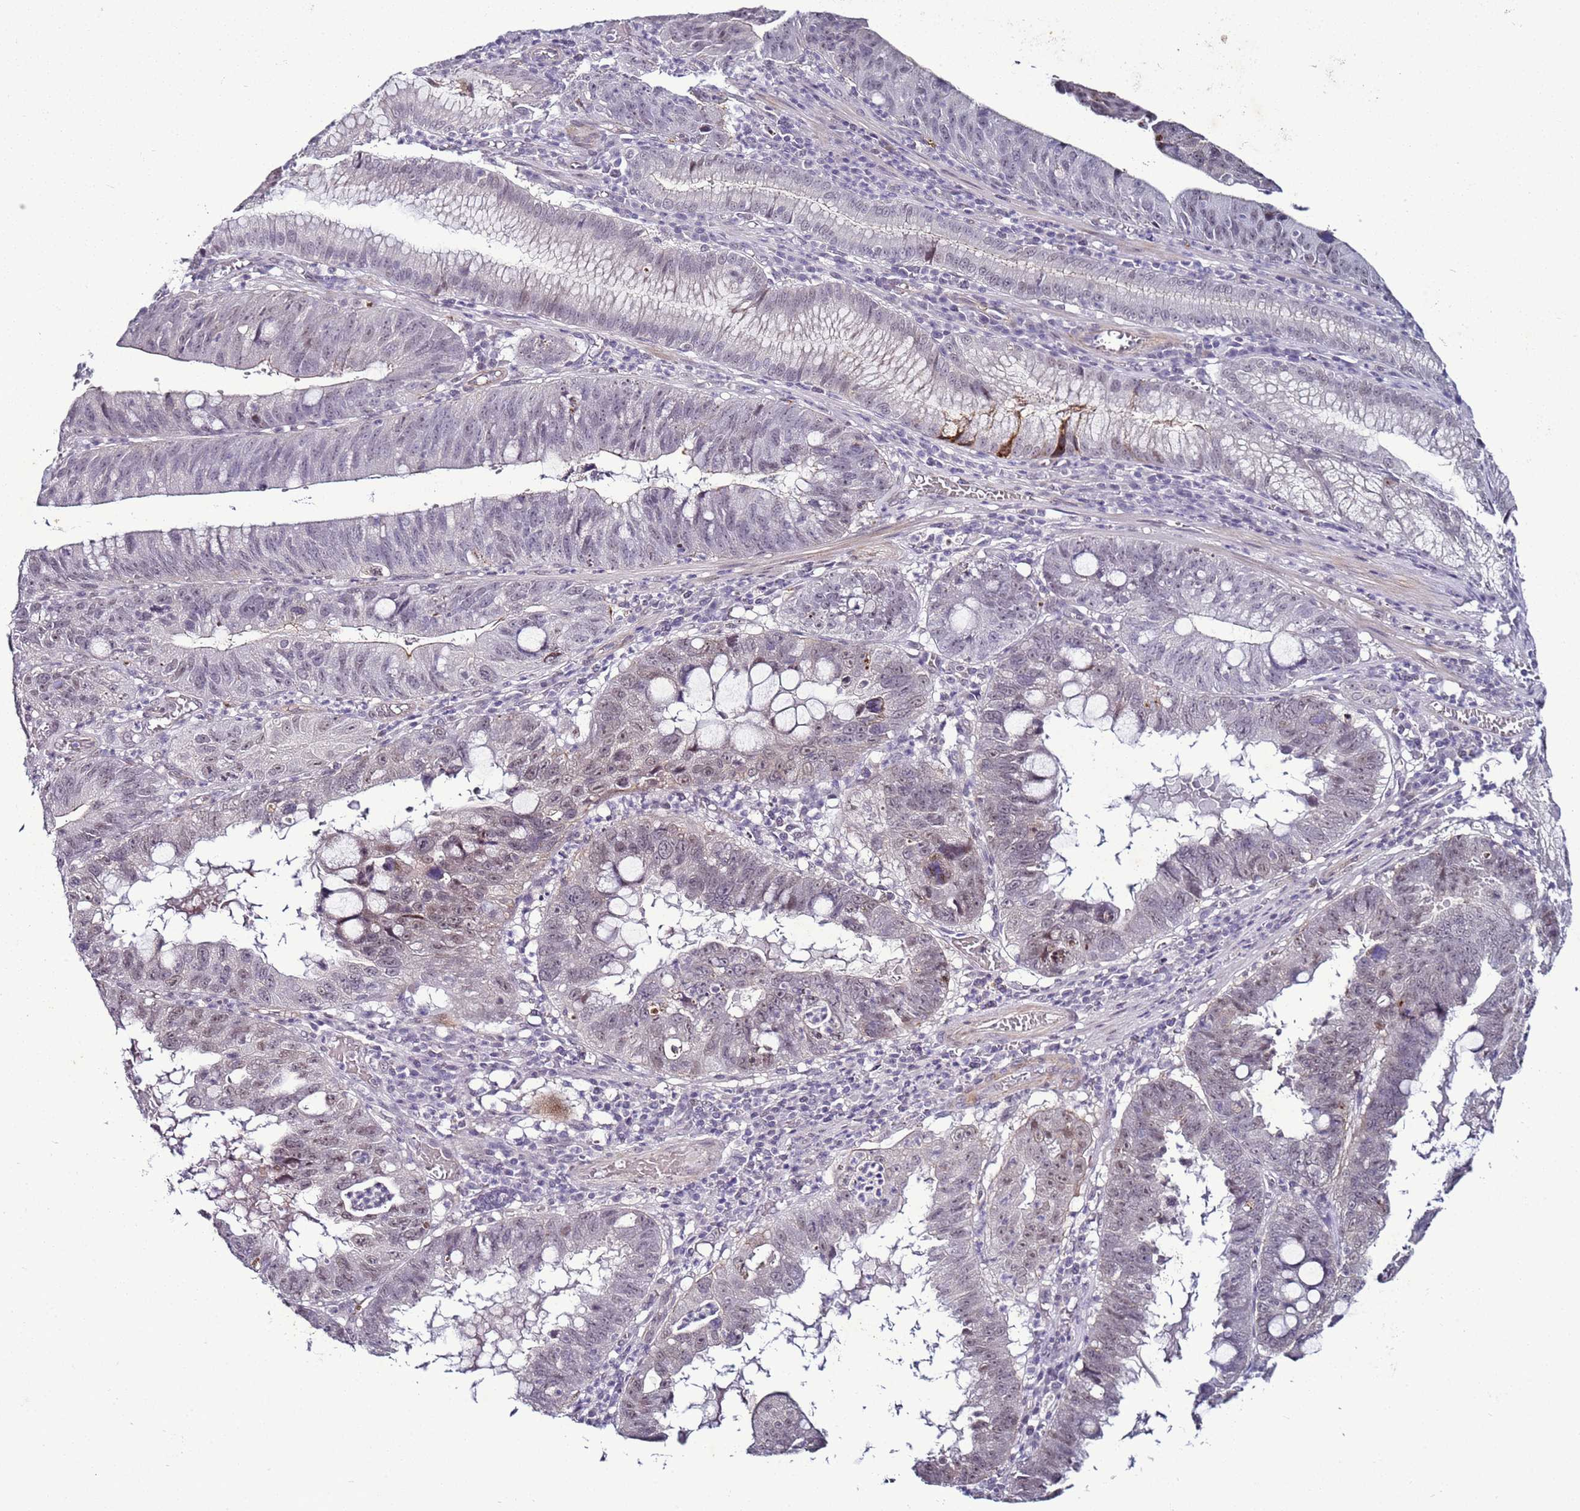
{"staining": {"intensity": "negative", "quantity": "none", "location": "none"}, "tissue": "stomach cancer", "cell_type": "Tumor cells", "image_type": "cancer", "snomed": [{"axis": "morphology", "description": "Adenocarcinoma, NOS"}, {"axis": "topography", "description": "Stomach"}], "caption": "Immunohistochemistry of stomach cancer reveals no staining in tumor cells. (DAB IHC, high magnification).", "gene": "PSMA7", "patient": {"sex": "male", "age": 59}}